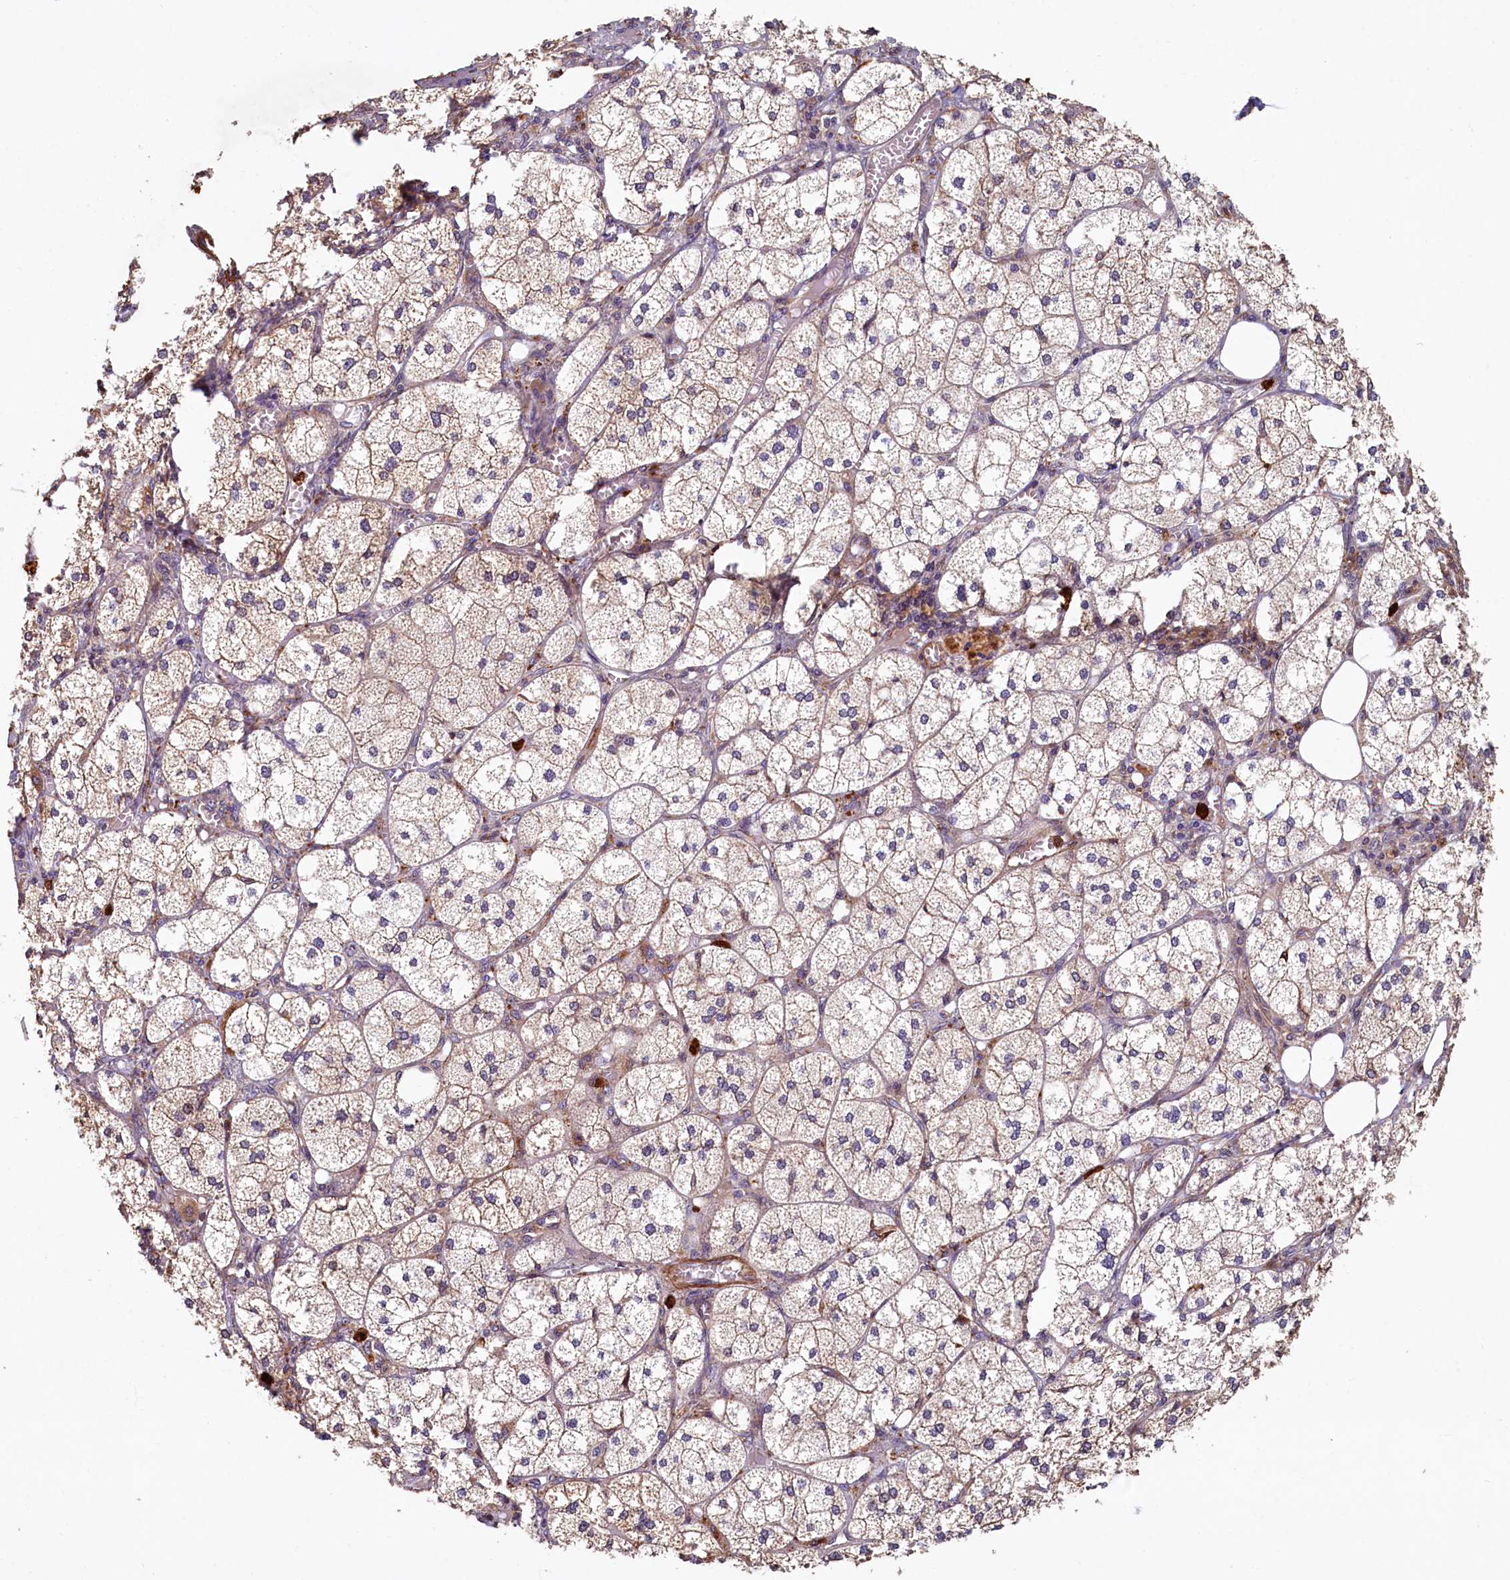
{"staining": {"intensity": "moderate", "quantity": "25%-75%", "location": "cytoplasmic/membranous"}, "tissue": "adrenal gland", "cell_type": "Glandular cells", "image_type": "normal", "snomed": [{"axis": "morphology", "description": "Normal tissue, NOS"}, {"axis": "topography", "description": "Adrenal gland"}], "caption": "This image reveals immunohistochemistry (IHC) staining of normal adrenal gland, with medium moderate cytoplasmic/membranous staining in about 25%-75% of glandular cells.", "gene": "CCDC102B", "patient": {"sex": "female", "age": 61}}